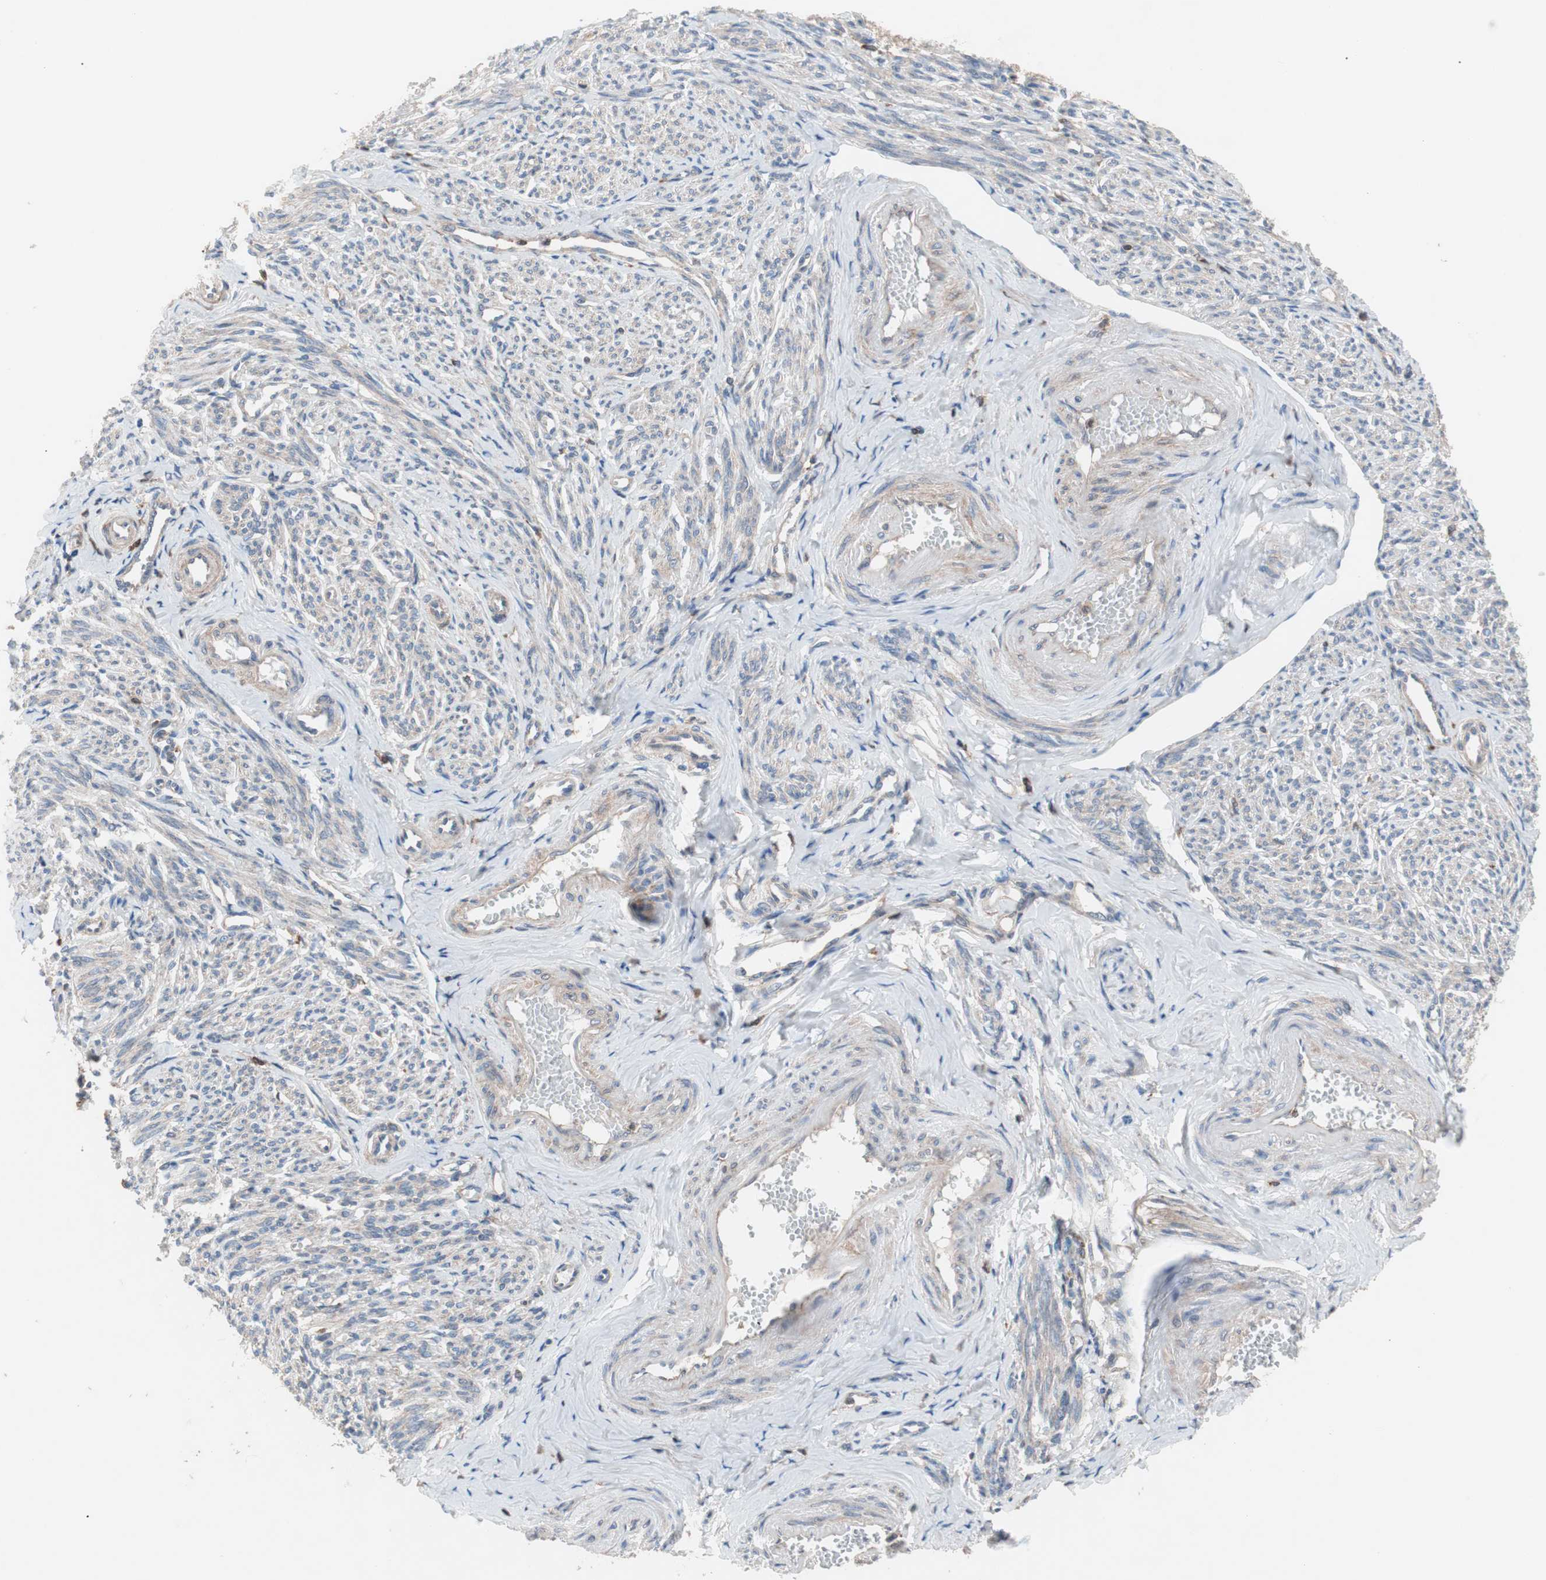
{"staining": {"intensity": "weak", "quantity": ">75%", "location": "cytoplasmic/membranous"}, "tissue": "smooth muscle", "cell_type": "Smooth muscle cells", "image_type": "normal", "snomed": [{"axis": "morphology", "description": "Normal tissue, NOS"}, {"axis": "topography", "description": "Smooth muscle"}], "caption": "Immunohistochemistry photomicrograph of normal smooth muscle: human smooth muscle stained using immunohistochemistry shows low levels of weak protein expression localized specifically in the cytoplasmic/membranous of smooth muscle cells, appearing as a cytoplasmic/membranous brown color.", "gene": "PIK3R1", "patient": {"sex": "female", "age": 65}}